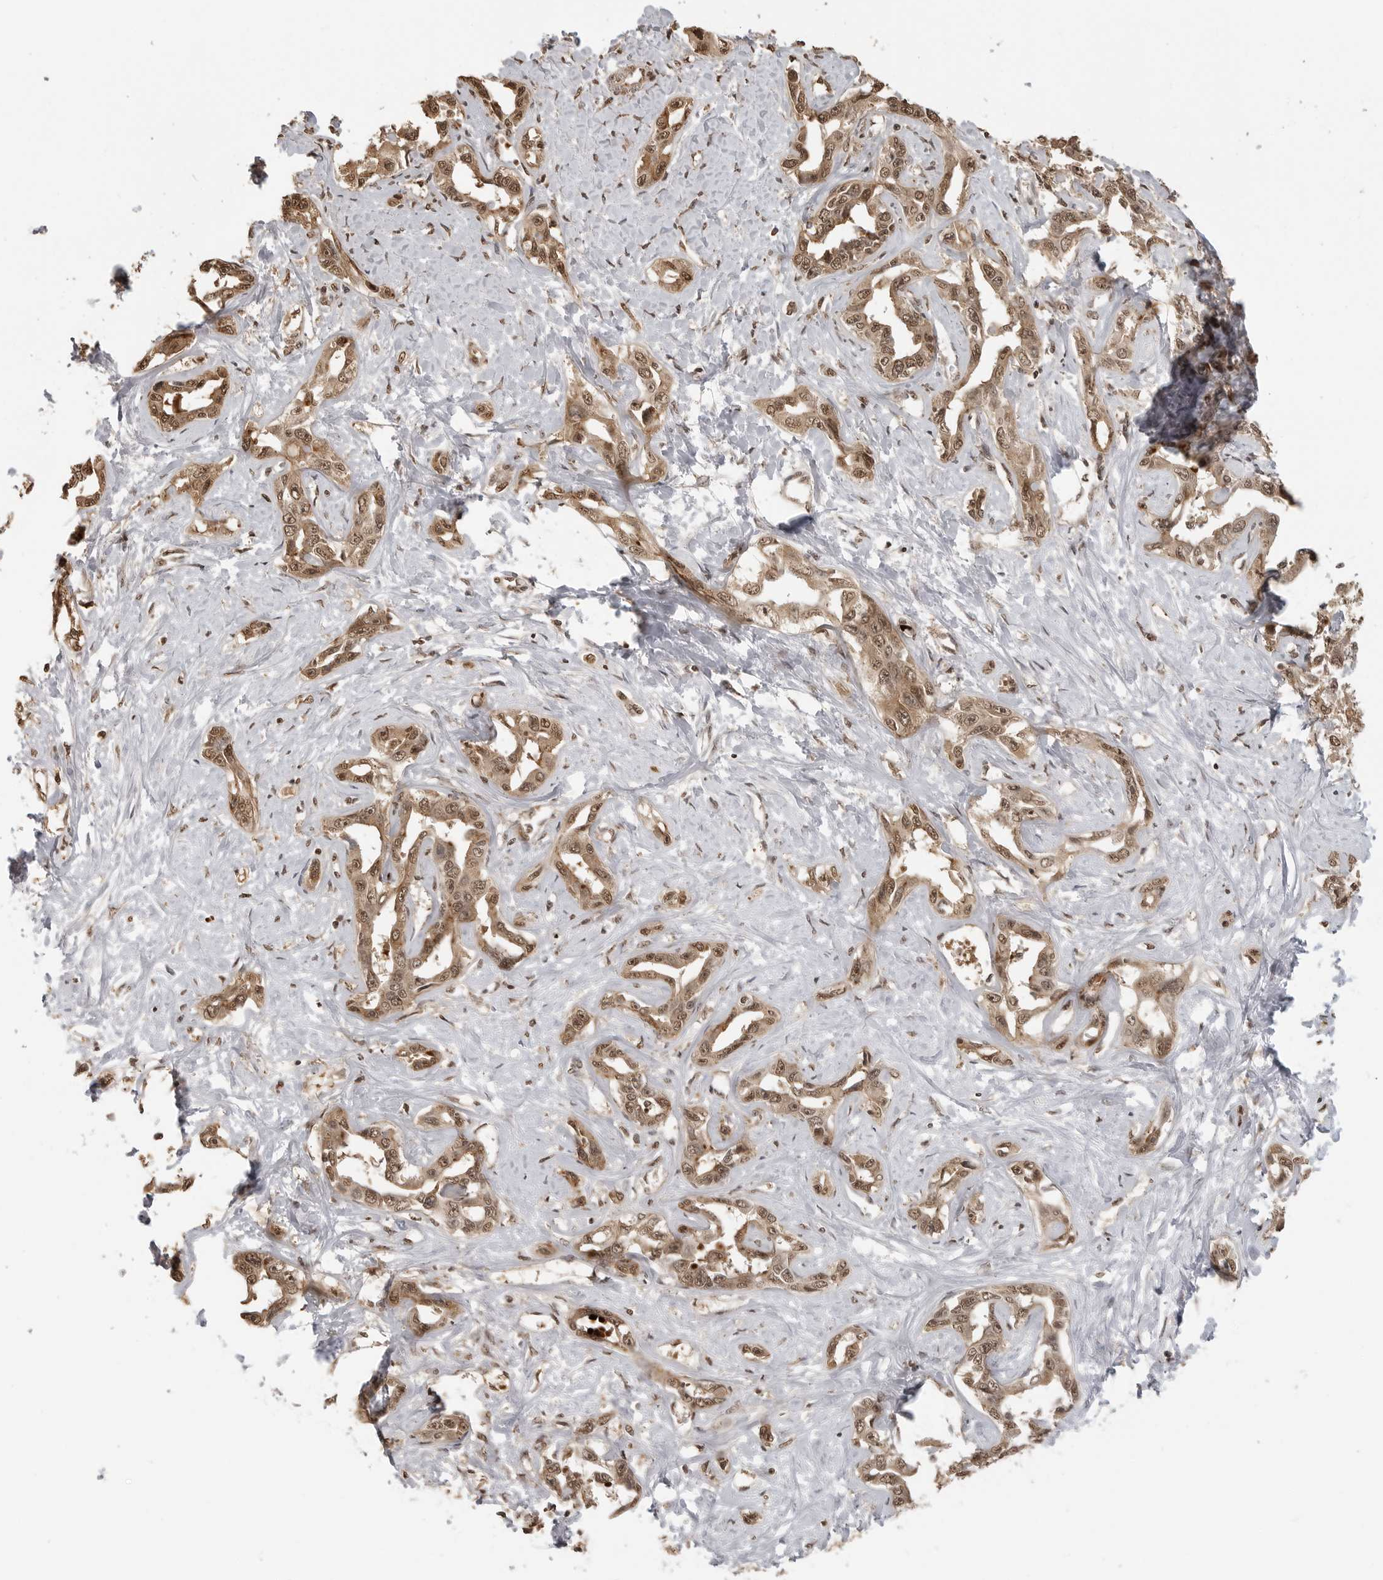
{"staining": {"intensity": "moderate", "quantity": ">75%", "location": "cytoplasmic/membranous,nuclear"}, "tissue": "liver cancer", "cell_type": "Tumor cells", "image_type": "cancer", "snomed": [{"axis": "morphology", "description": "Cholangiocarcinoma"}, {"axis": "topography", "description": "Liver"}], "caption": "Immunohistochemistry (IHC) histopathology image of neoplastic tissue: human liver cancer (cholangiocarcinoma) stained using IHC displays medium levels of moderate protein expression localized specifically in the cytoplasmic/membranous and nuclear of tumor cells, appearing as a cytoplasmic/membranous and nuclear brown color.", "gene": "CLOCK", "patient": {"sex": "male", "age": 59}}